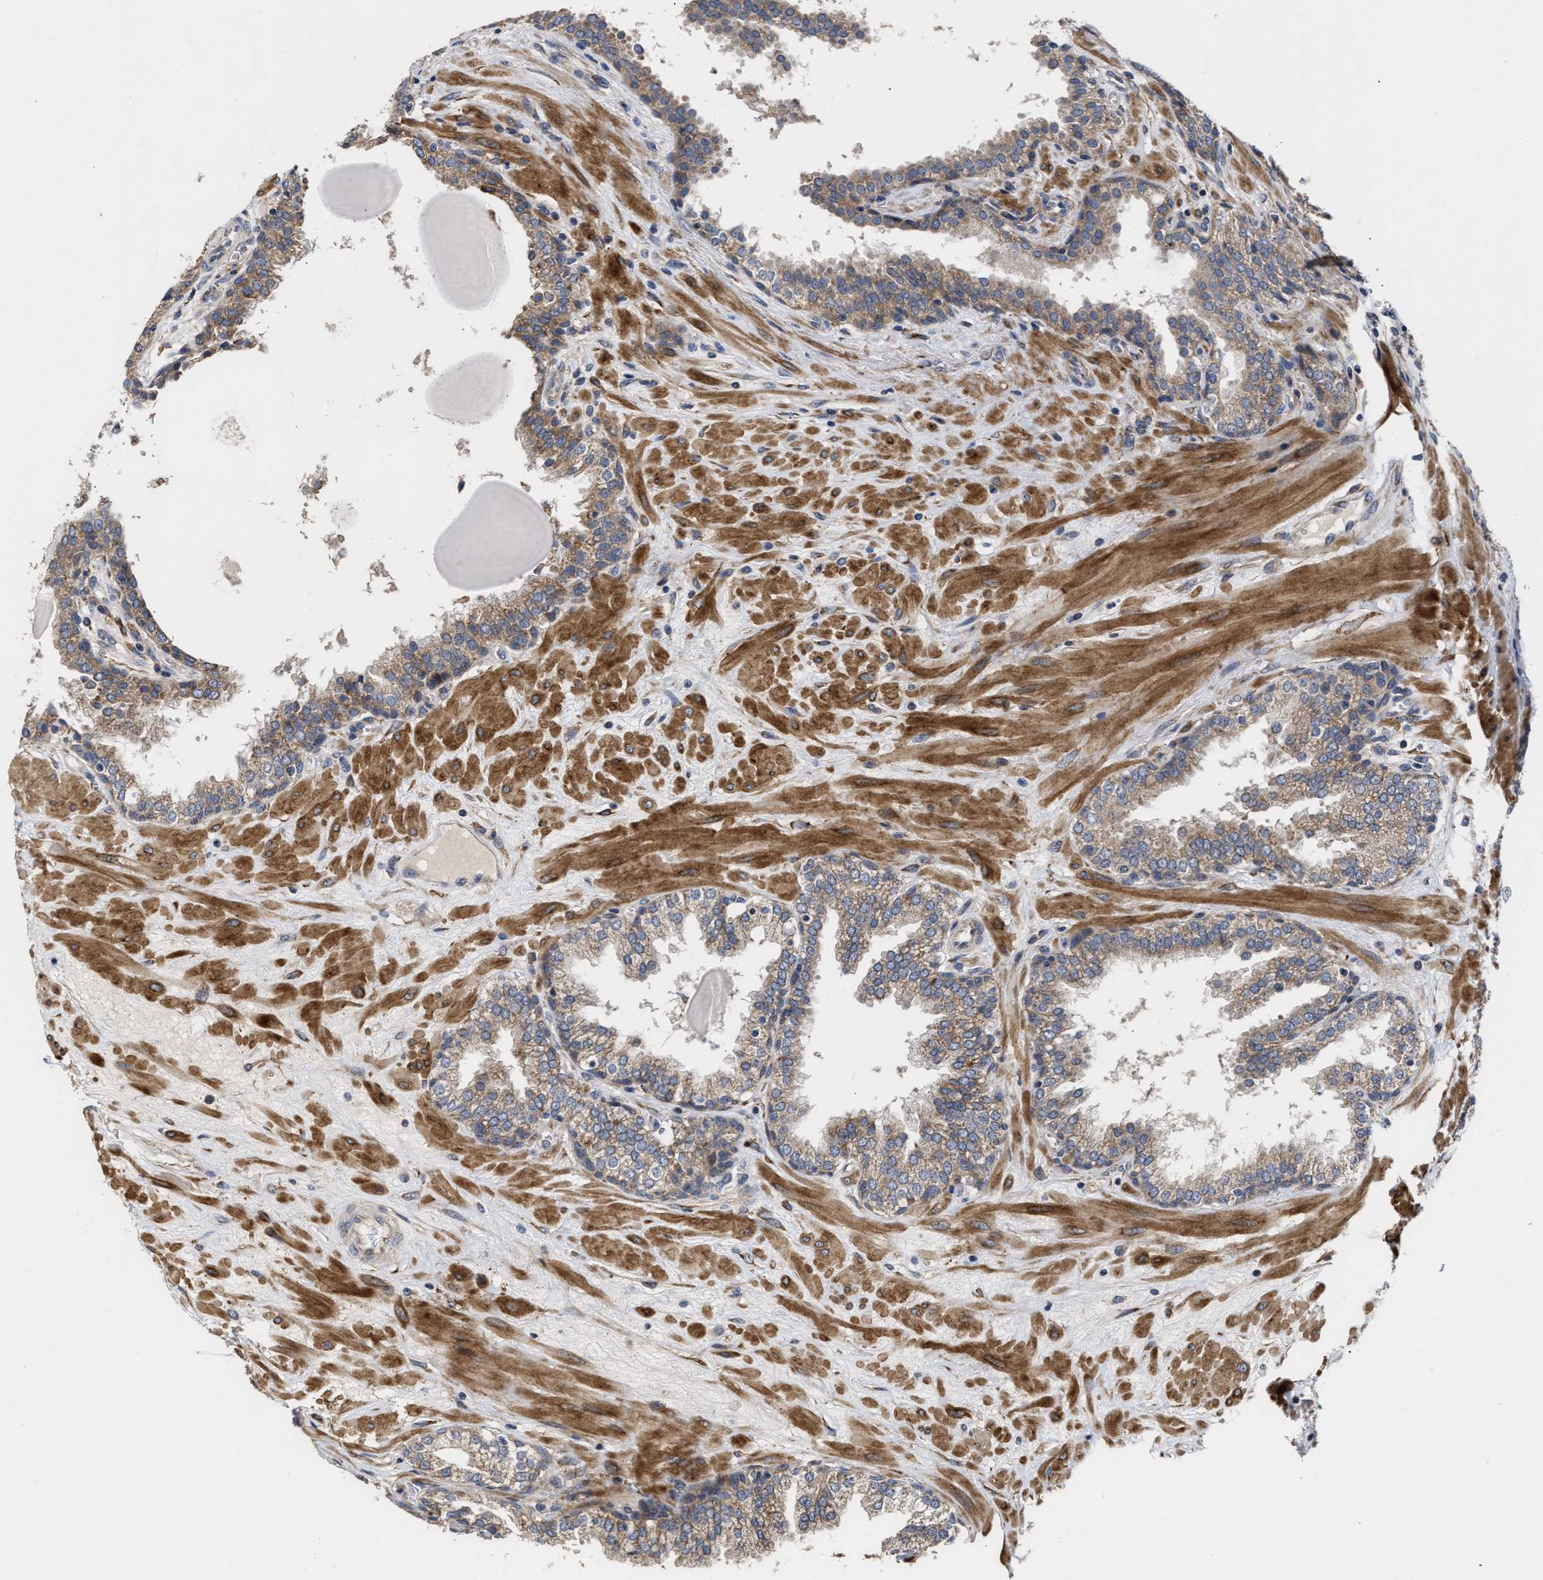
{"staining": {"intensity": "weak", "quantity": "25%-75%", "location": "cytoplasmic/membranous"}, "tissue": "prostate", "cell_type": "Glandular cells", "image_type": "normal", "snomed": [{"axis": "morphology", "description": "Normal tissue, NOS"}, {"axis": "topography", "description": "Prostate"}], "caption": "The histopathology image shows immunohistochemical staining of benign prostate. There is weak cytoplasmic/membranous expression is identified in approximately 25%-75% of glandular cells.", "gene": "MALSU1", "patient": {"sex": "male", "age": 51}}